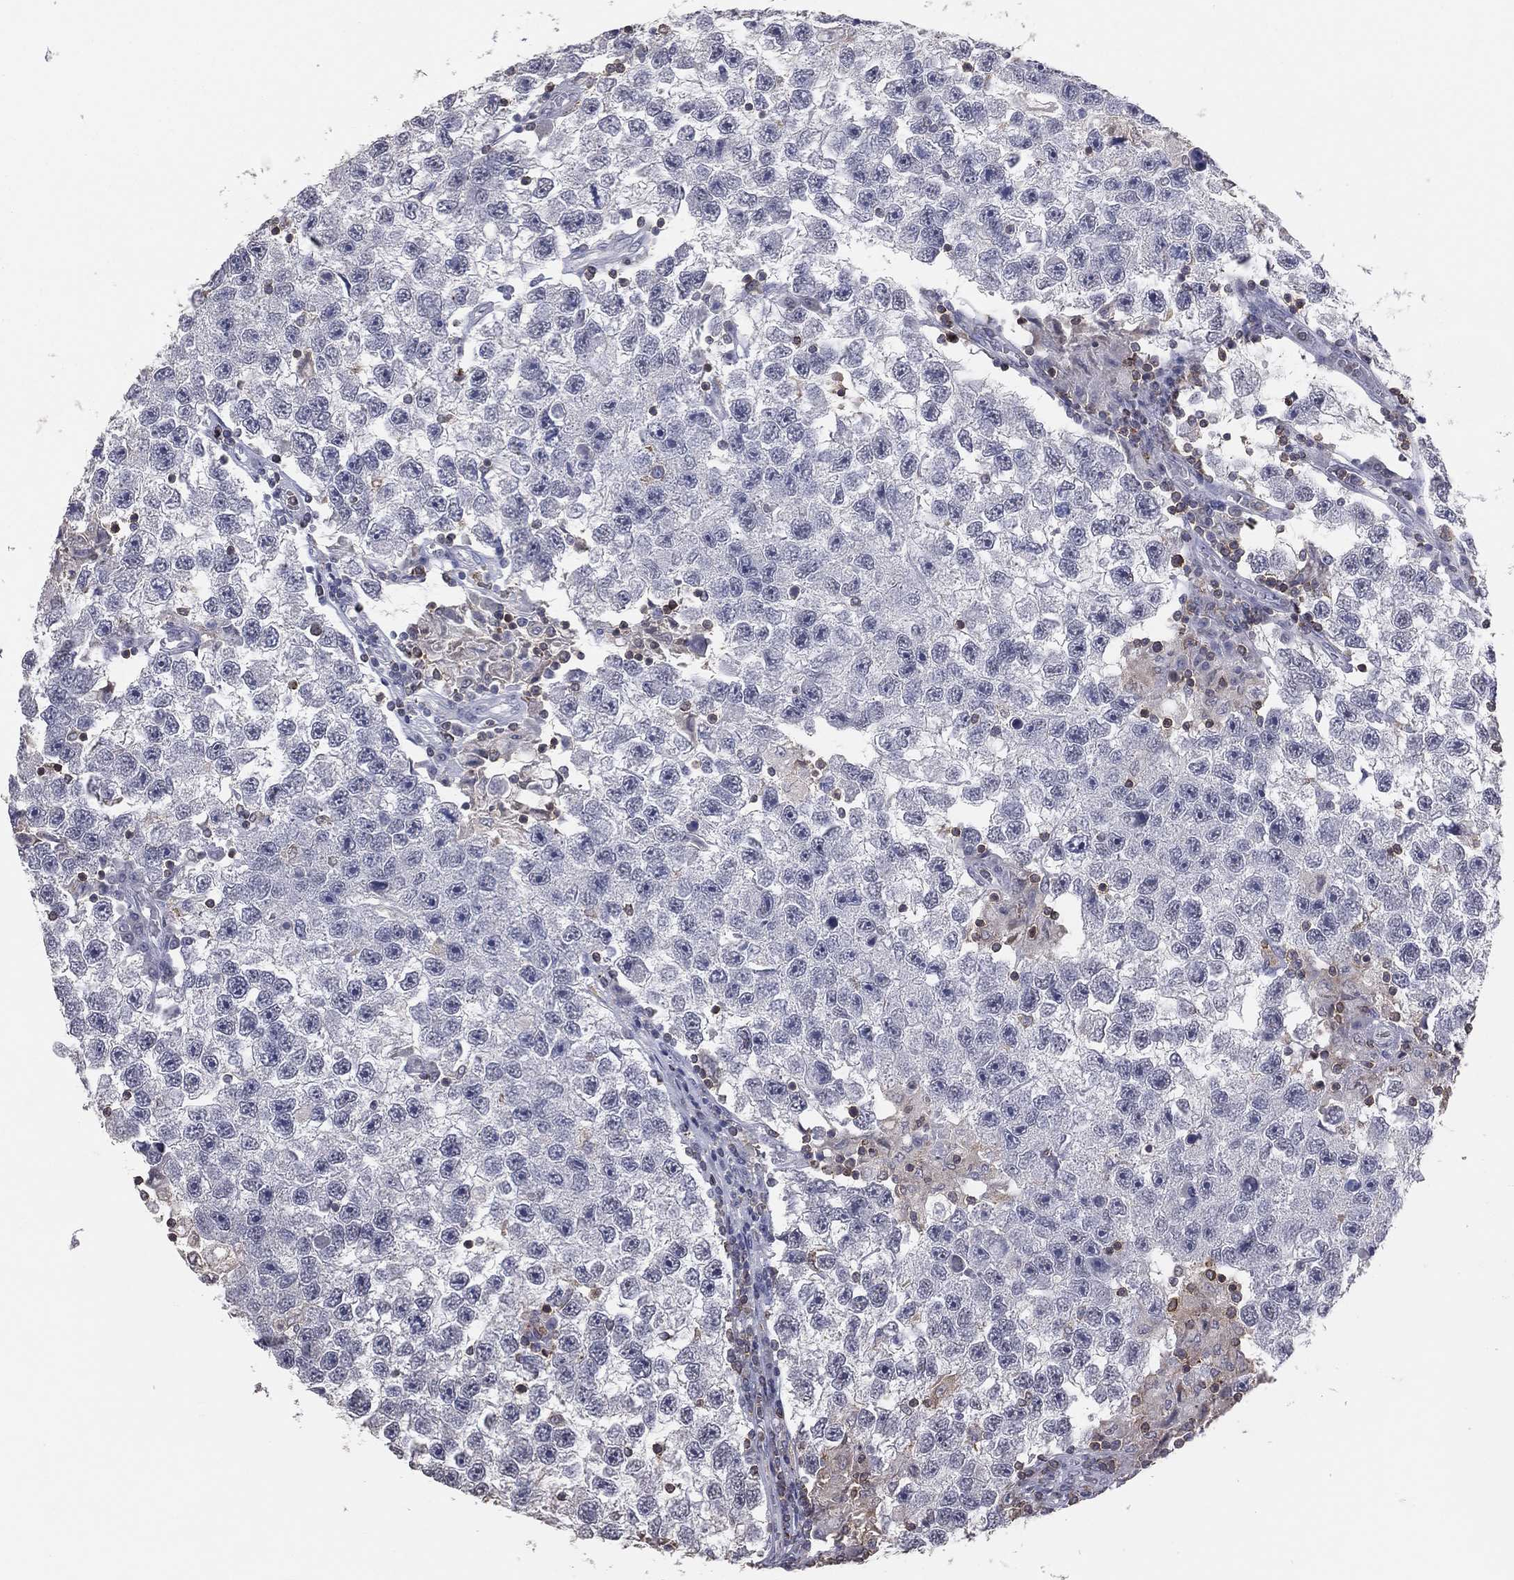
{"staining": {"intensity": "negative", "quantity": "none", "location": "none"}, "tissue": "testis cancer", "cell_type": "Tumor cells", "image_type": "cancer", "snomed": [{"axis": "morphology", "description": "Seminoma, NOS"}, {"axis": "topography", "description": "Testis"}], "caption": "High power microscopy histopathology image of an immunohistochemistry (IHC) histopathology image of seminoma (testis), revealing no significant positivity in tumor cells. Nuclei are stained in blue.", "gene": "PSTPIP1", "patient": {"sex": "male", "age": 26}}